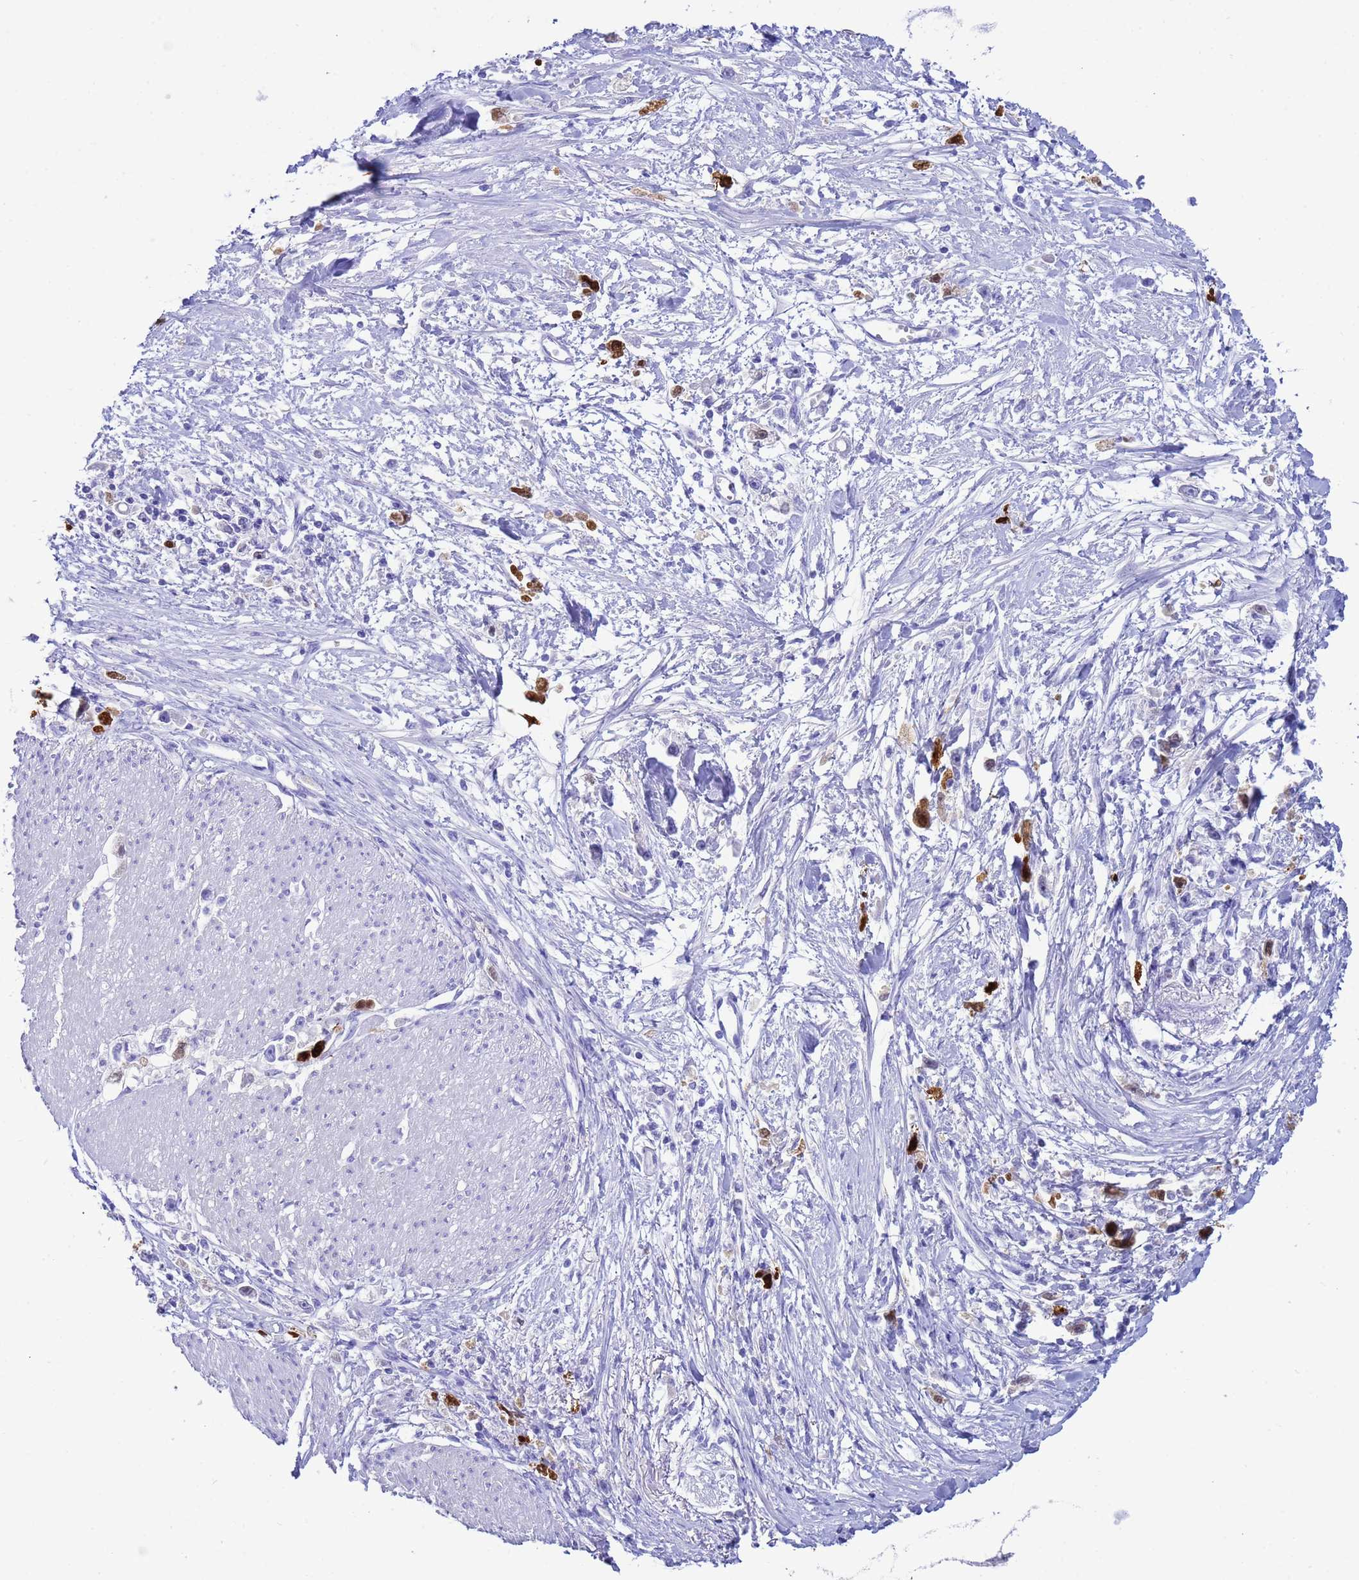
{"staining": {"intensity": "moderate", "quantity": "<25%", "location": "cytoplasmic/membranous,nuclear"}, "tissue": "stomach cancer", "cell_type": "Tumor cells", "image_type": "cancer", "snomed": [{"axis": "morphology", "description": "Adenocarcinoma, NOS"}, {"axis": "topography", "description": "Stomach"}], "caption": "This is an image of IHC staining of stomach cancer, which shows moderate staining in the cytoplasmic/membranous and nuclear of tumor cells.", "gene": "AKR1C2", "patient": {"sex": "female", "age": 59}}